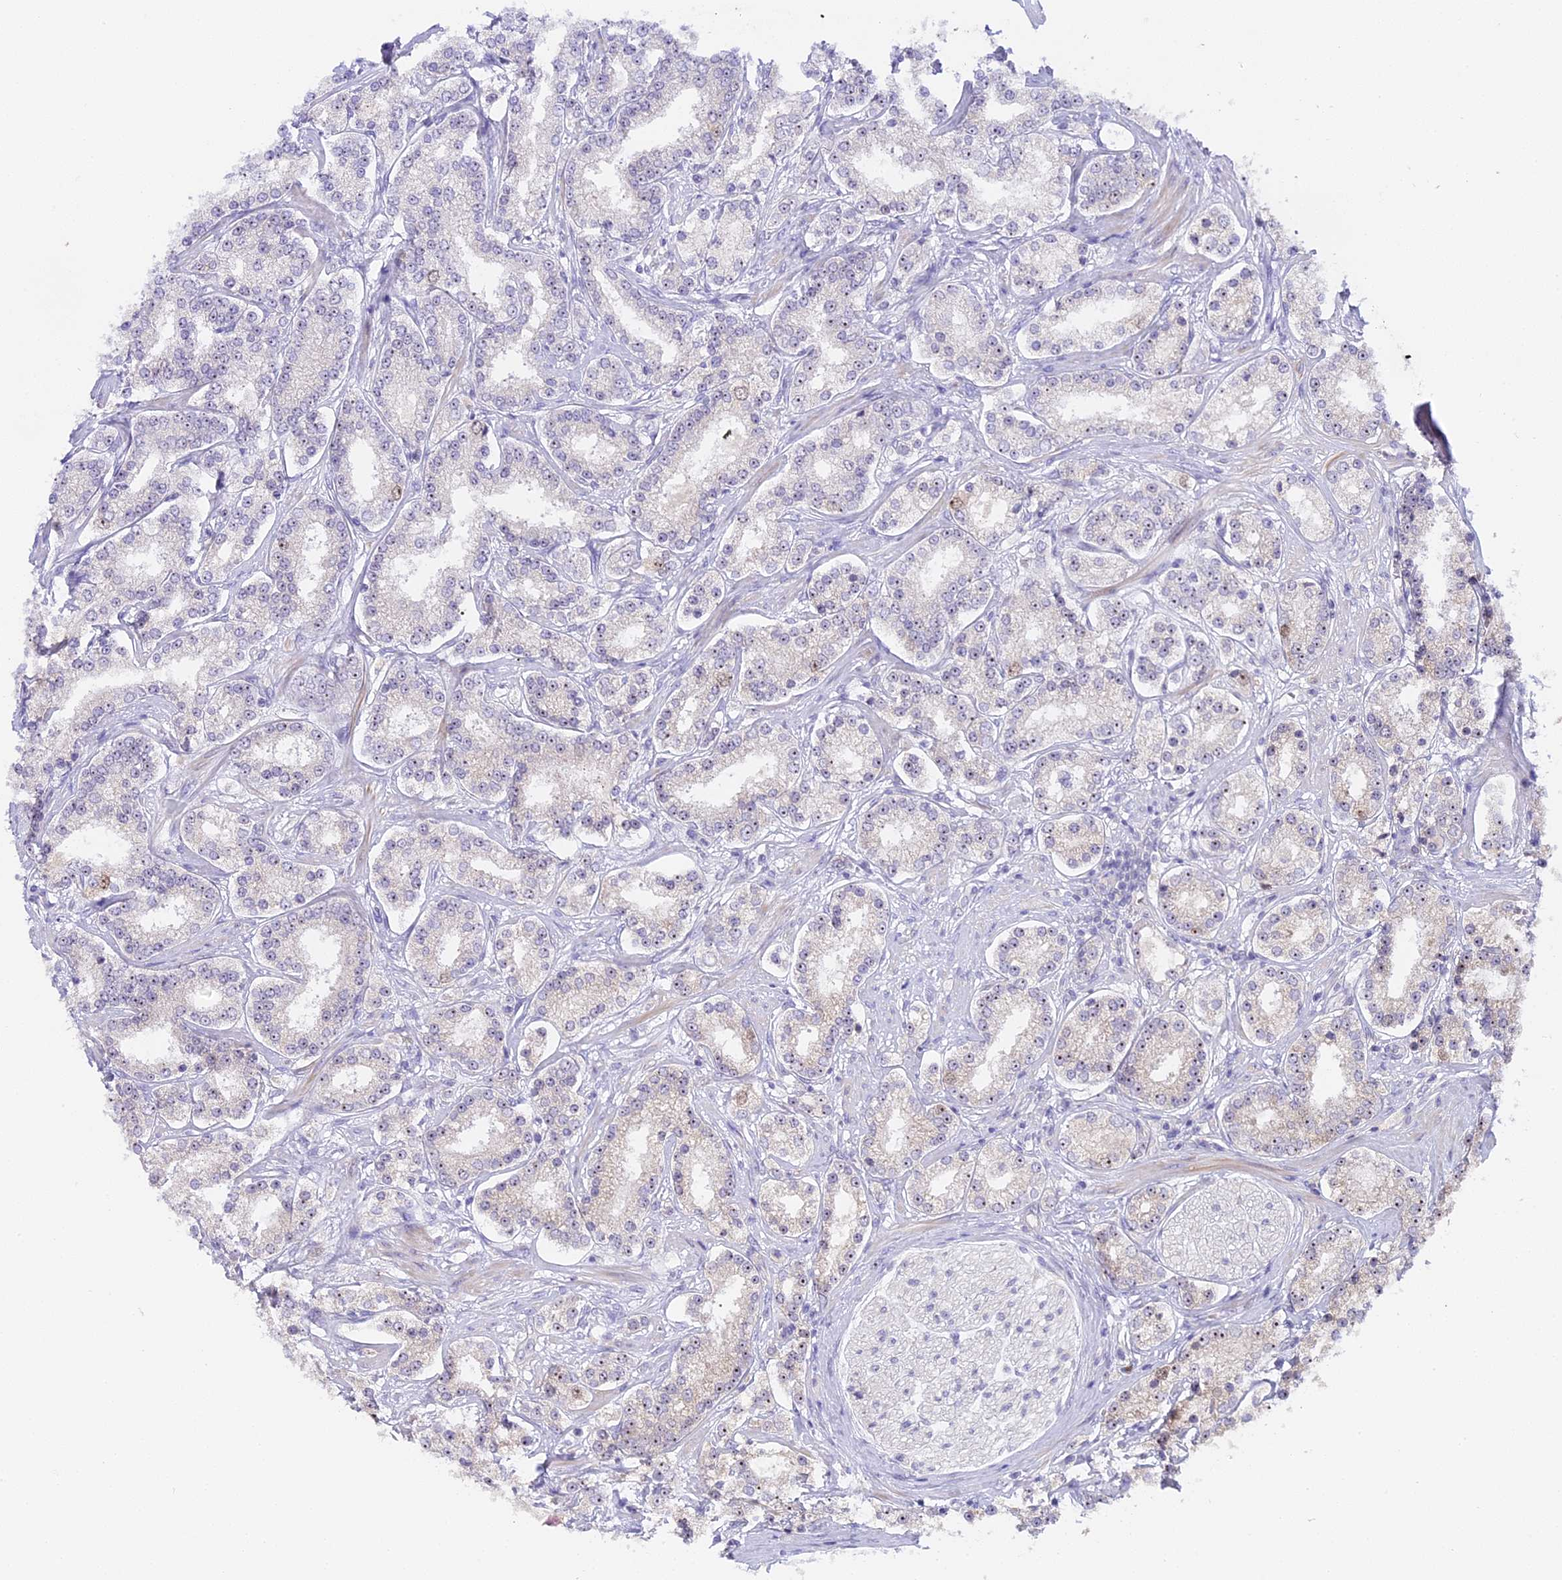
{"staining": {"intensity": "moderate", "quantity": "<25%", "location": "nuclear"}, "tissue": "prostate cancer", "cell_type": "Tumor cells", "image_type": "cancer", "snomed": [{"axis": "morphology", "description": "Normal tissue, NOS"}, {"axis": "morphology", "description": "Adenocarcinoma, High grade"}, {"axis": "topography", "description": "Prostate"}], "caption": "Immunohistochemical staining of human prostate adenocarcinoma (high-grade) shows low levels of moderate nuclear positivity in approximately <25% of tumor cells.", "gene": "RAD51", "patient": {"sex": "male", "age": 83}}